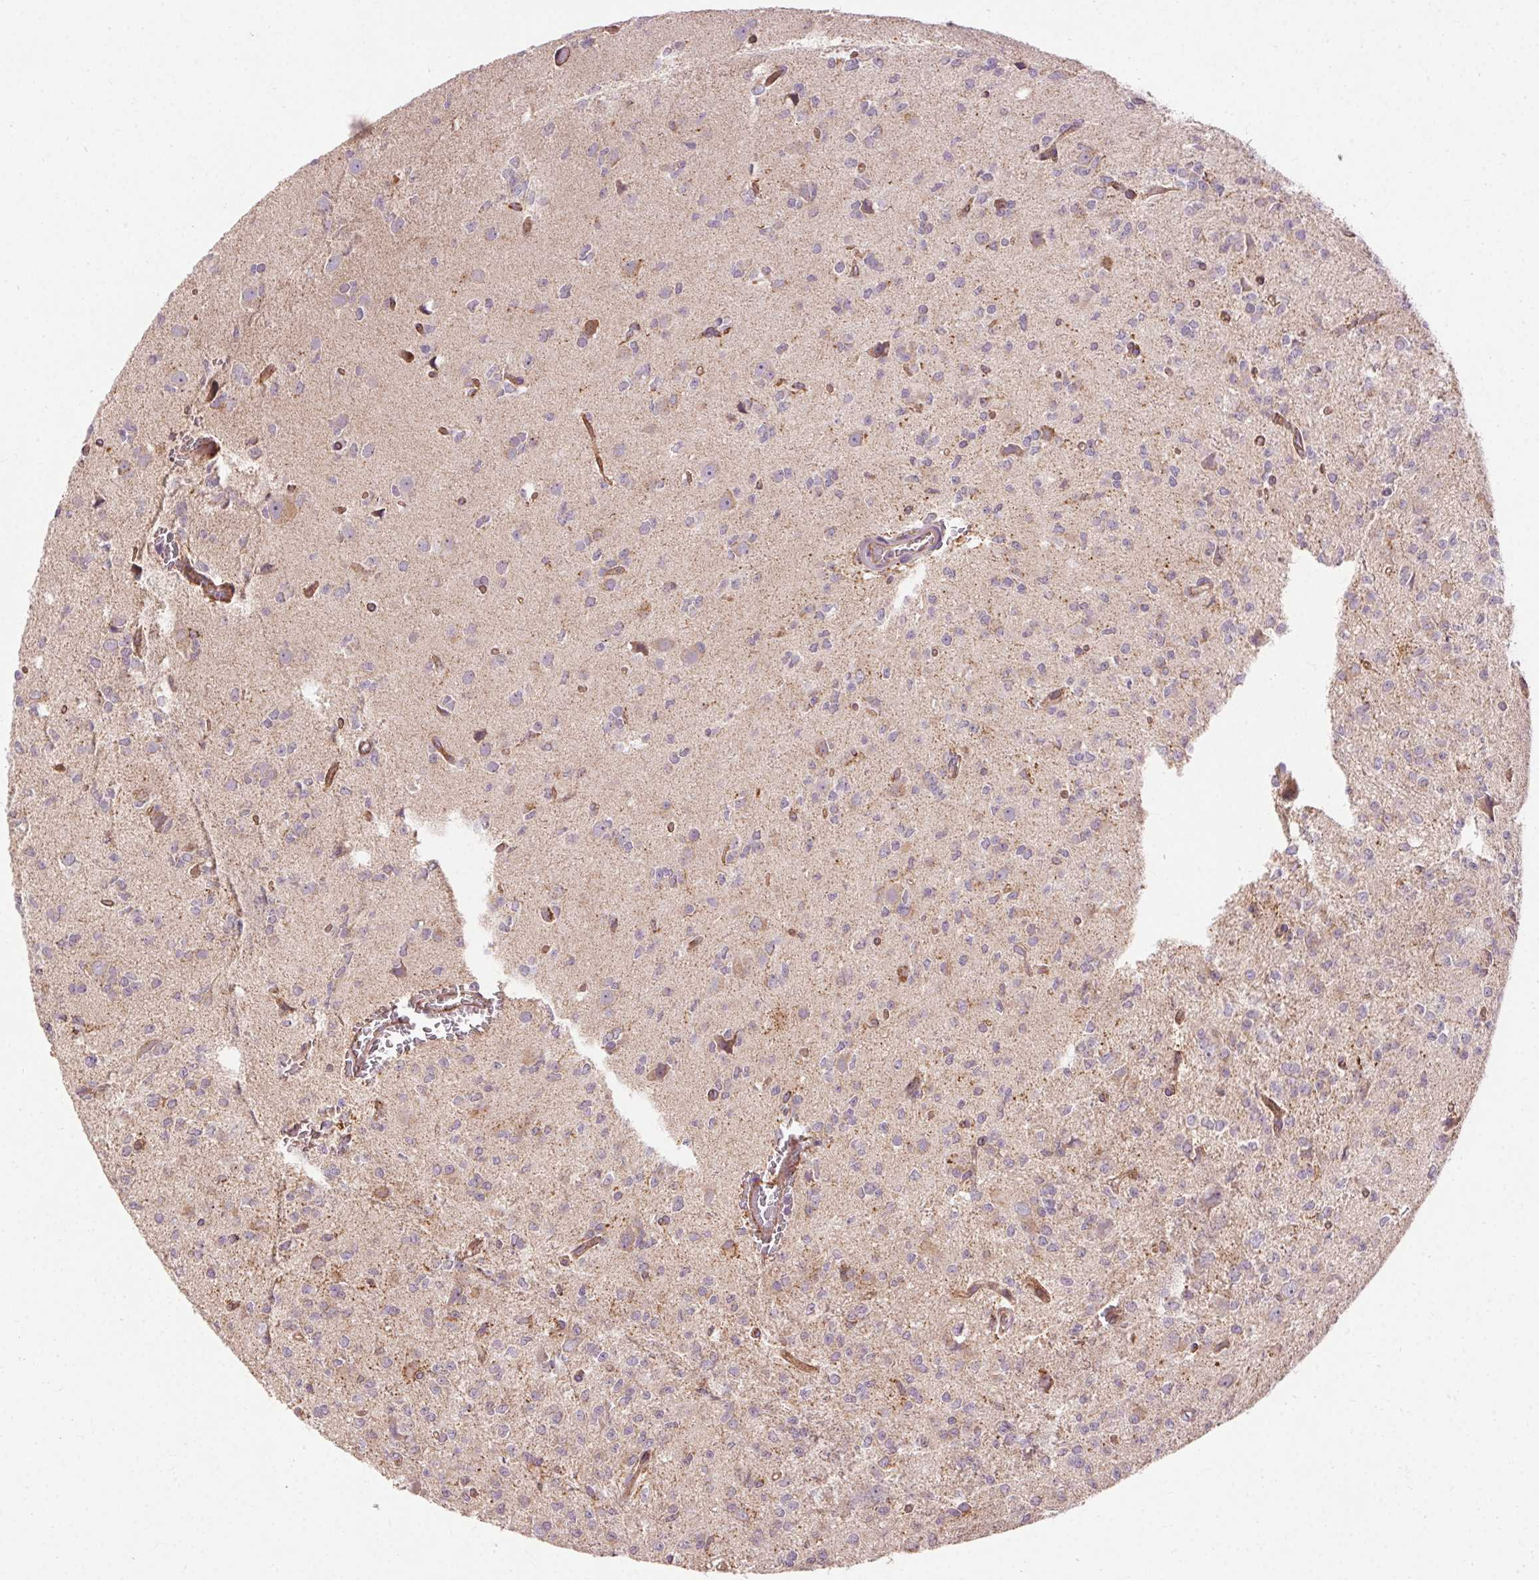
{"staining": {"intensity": "moderate", "quantity": "<25%", "location": "cytoplasmic/membranous"}, "tissue": "glioma", "cell_type": "Tumor cells", "image_type": "cancer", "snomed": [{"axis": "morphology", "description": "Glioma, malignant, Low grade"}, {"axis": "topography", "description": "Brain"}], "caption": "Brown immunohistochemical staining in human malignant low-grade glioma shows moderate cytoplasmic/membranous expression in about <25% of tumor cells. The staining was performed using DAB, with brown indicating positive protein expression. Nuclei are stained blue with hematoxylin.", "gene": "REP15", "patient": {"sex": "male", "age": 27}}